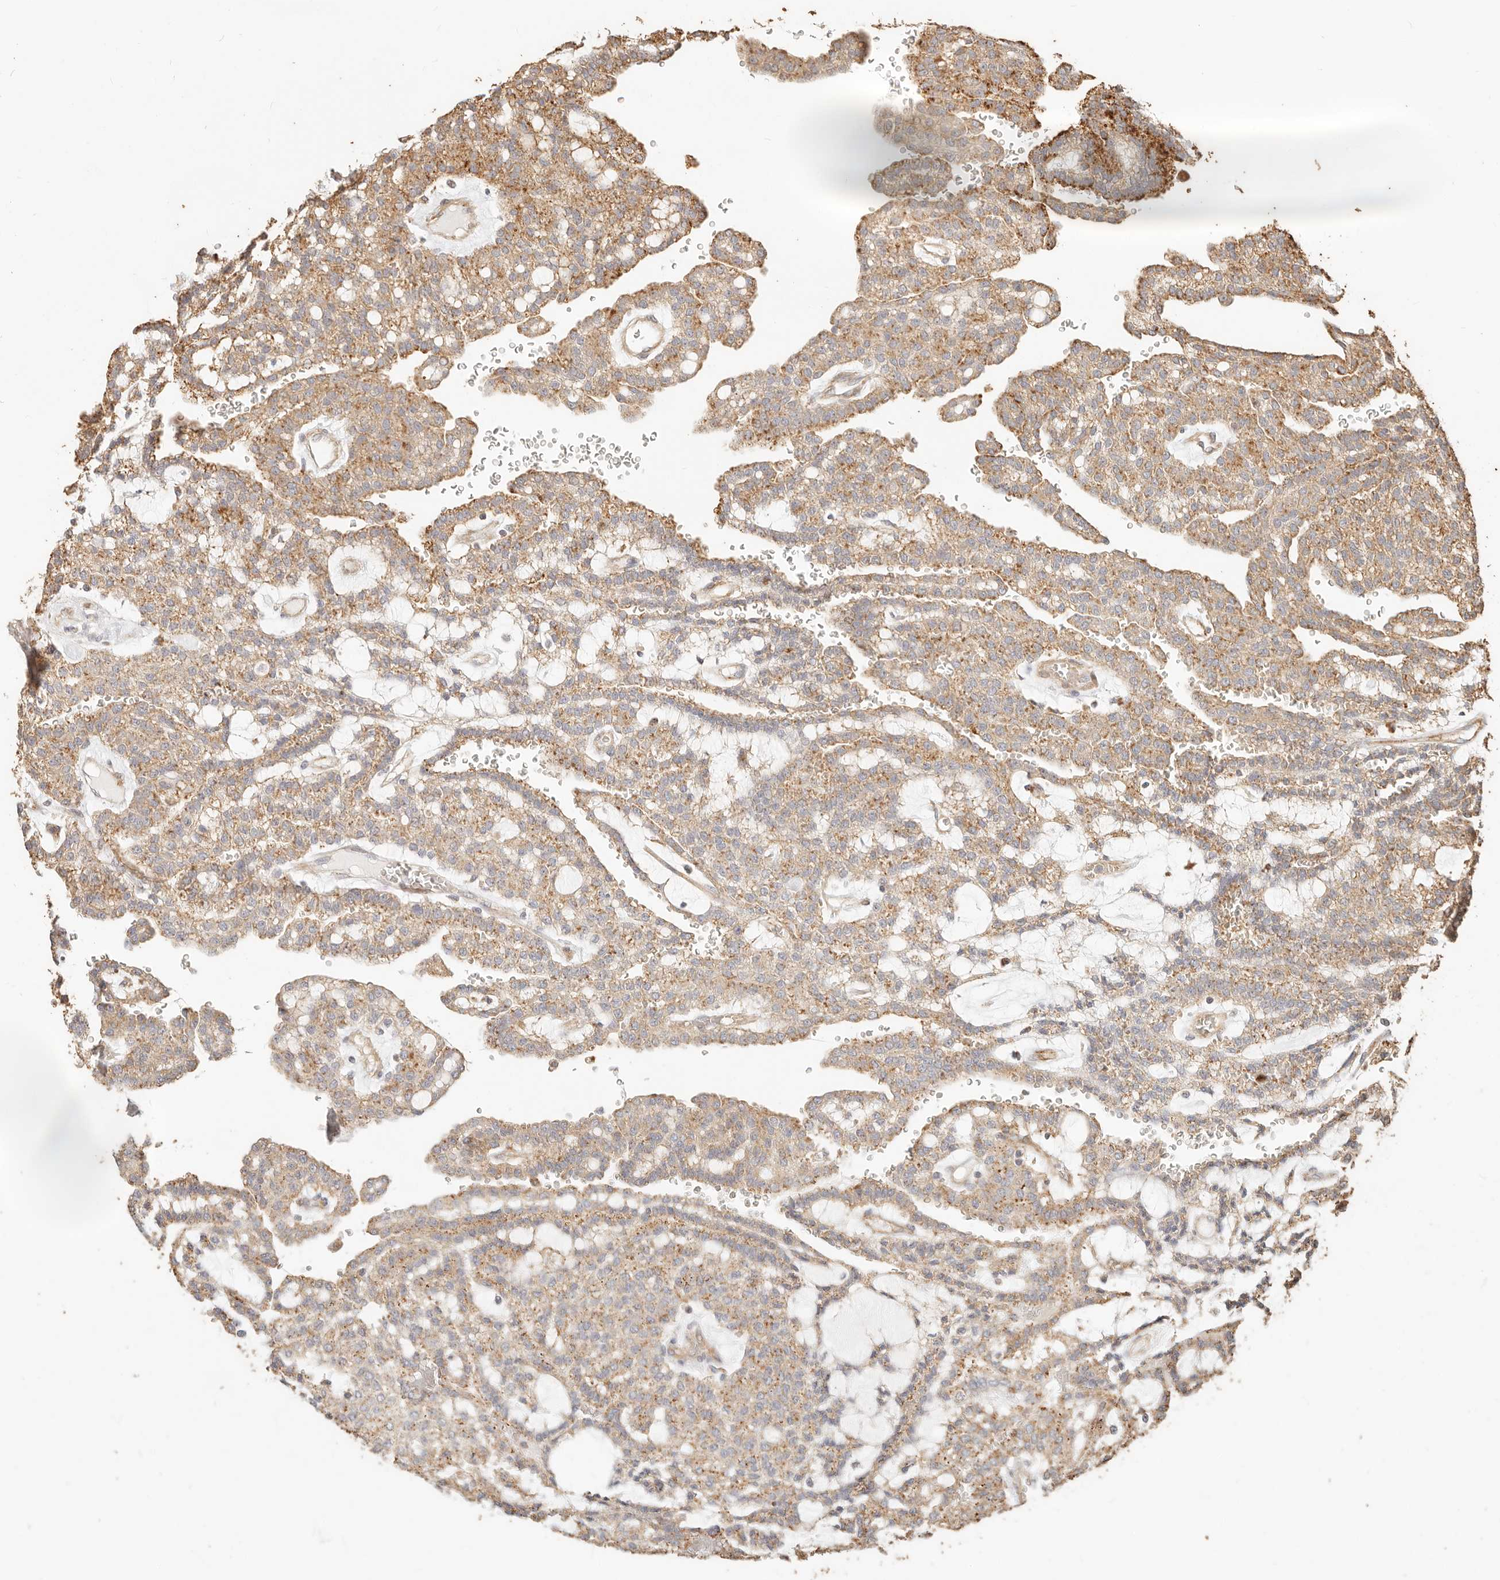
{"staining": {"intensity": "moderate", "quantity": ">75%", "location": "cytoplasmic/membranous"}, "tissue": "renal cancer", "cell_type": "Tumor cells", "image_type": "cancer", "snomed": [{"axis": "morphology", "description": "Adenocarcinoma, NOS"}, {"axis": "topography", "description": "Kidney"}], "caption": "Renal cancer (adenocarcinoma) stained for a protein reveals moderate cytoplasmic/membranous positivity in tumor cells.", "gene": "PTPN22", "patient": {"sex": "male", "age": 63}}